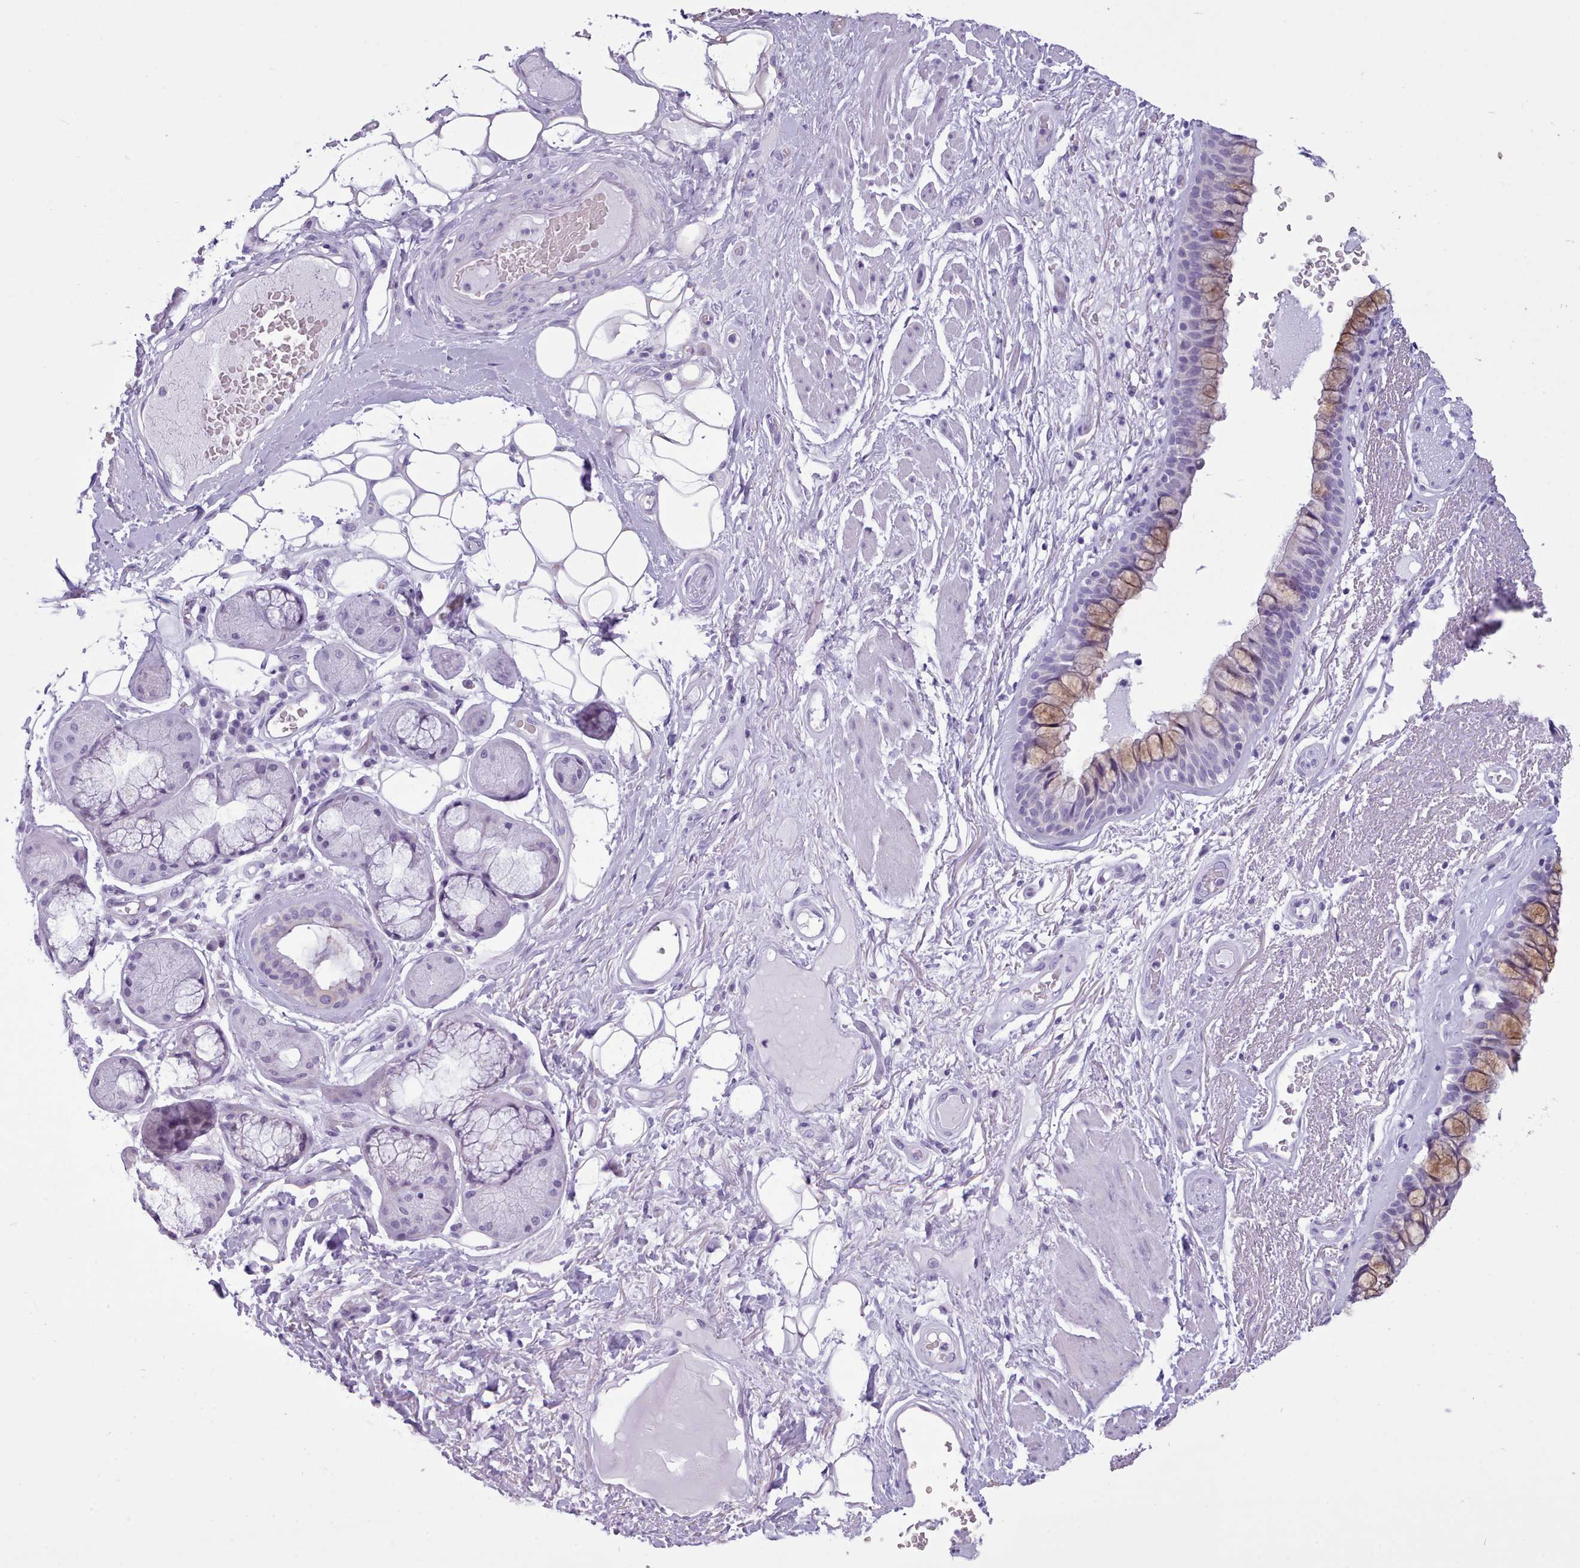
{"staining": {"intensity": "weak", "quantity": "<25%", "location": "cytoplasmic/membranous"}, "tissue": "bronchus", "cell_type": "Respiratory epithelial cells", "image_type": "normal", "snomed": [{"axis": "morphology", "description": "Normal tissue, NOS"}, {"axis": "morphology", "description": "Squamous cell carcinoma, NOS"}, {"axis": "topography", "description": "Lymph node"}, {"axis": "topography", "description": "Bronchus"}, {"axis": "topography", "description": "Lung"}], "caption": "Unremarkable bronchus was stained to show a protein in brown. There is no significant positivity in respiratory epithelial cells. The staining was performed using DAB (3,3'-diaminobenzidine) to visualize the protein expression in brown, while the nuclei were stained in blue with hematoxylin (Magnification: 20x).", "gene": "FBXO48", "patient": {"sex": "male", "age": 66}}